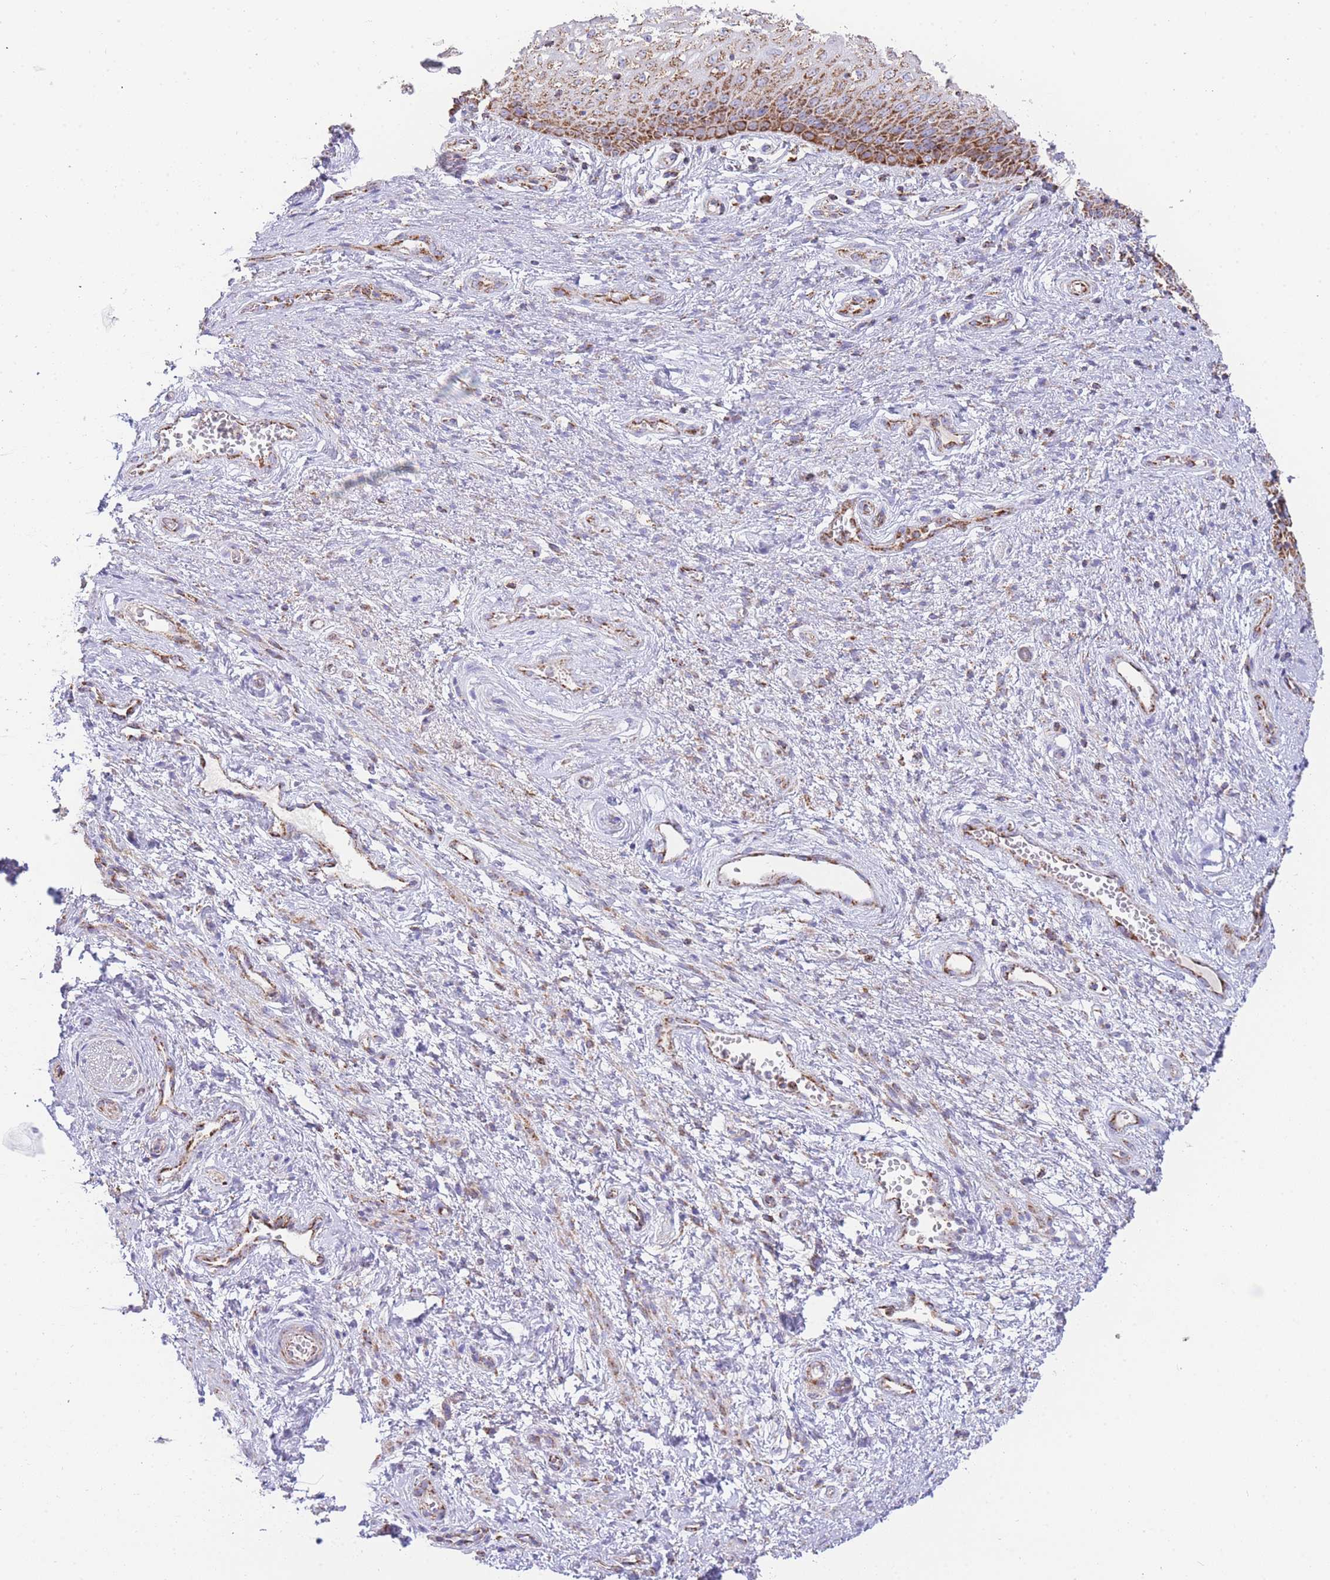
{"staining": {"intensity": "strong", "quantity": "25%-75%", "location": "cytoplasmic/membranous"}, "tissue": "vagina", "cell_type": "Squamous epithelial cells", "image_type": "normal", "snomed": [{"axis": "morphology", "description": "Normal tissue, NOS"}, {"axis": "topography", "description": "Vagina"}], "caption": "Protein staining shows strong cytoplasmic/membranous positivity in approximately 25%-75% of squamous epithelial cells in normal vagina. Ihc stains the protein in brown and the nuclei are stained blue.", "gene": "GSTM1", "patient": {"sex": "female", "age": 34}}